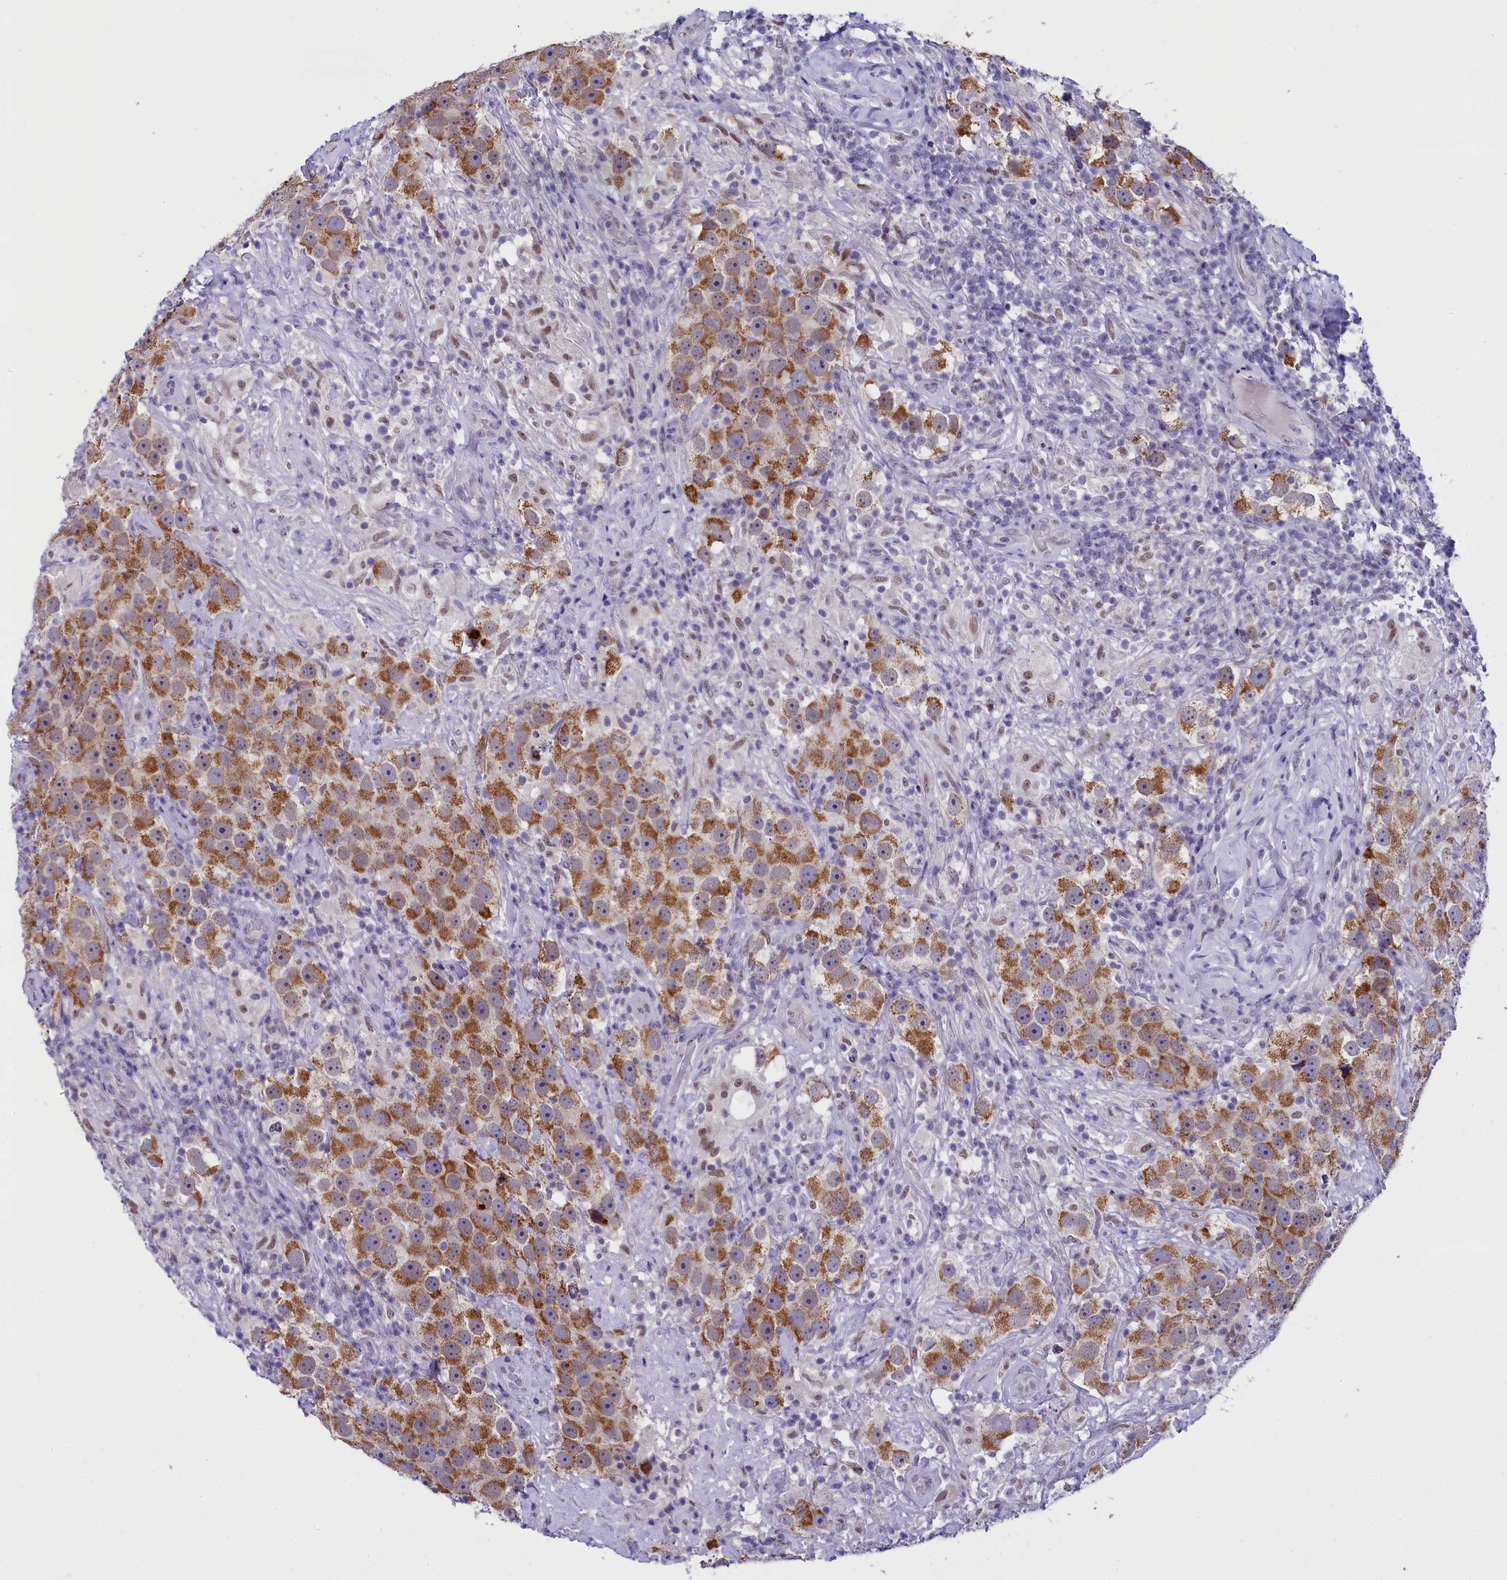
{"staining": {"intensity": "moderate", "quantity": ">75%", "location": "cytoplasmic/membranous"}, "tissue": "testis cancer", "cell_type": "Tumor cells", "image_type": "cancer", "snomed": [{"axis": "morphology", "description": "Seminoma, NOS"}, {"axis": "topography", "description": "Testis"}], "caption": "Immunohistochemistry micrograph of neoplastic tissue: human testis cancer stained using immunohistochemistry (IHC) displays medium levels of moderate protein expression localized specifically in the cytoplasmic/membranous of tumor cells, appearing as a cytoplasmic/membranous brown color.", "gene": "OSGEP", "patient": {"sex": "male", "age": 49}}